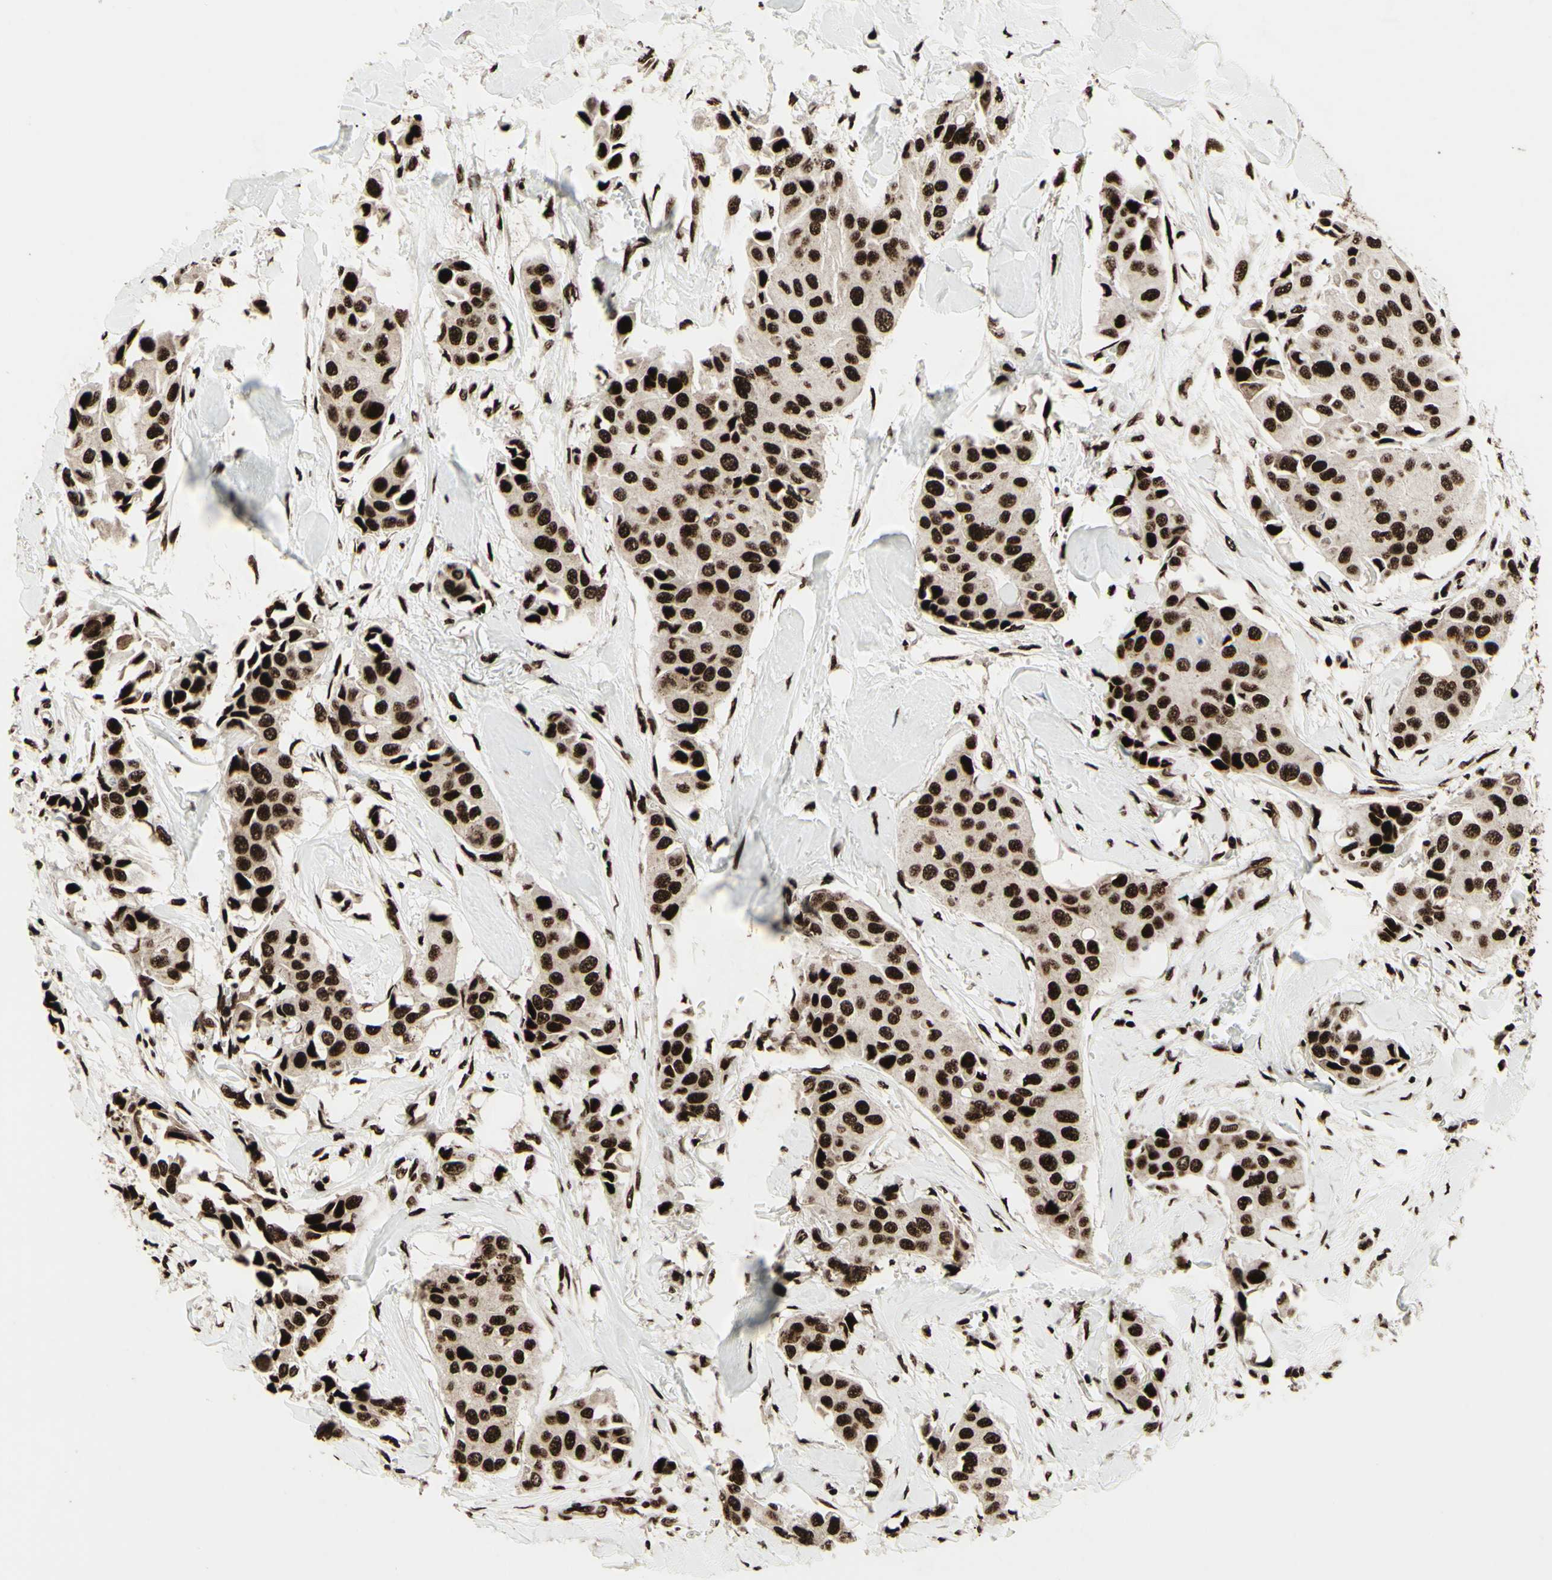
{"staining": {"intensity": "strong", "quantity": ">75%", "location": "nuclear"}, "tissue": "breast cancer", "cell_type": "Tumor cells", "image_type": "cancer", "snomed": [{"axis": "morphology", "description": "Duct carcinoma"}, {"axis": "topography", "description": "Breast"}], "caption": "IHC micrograph of intraductal carcinoma (breast) stained for a protein (brown), which shows high levels of strong nuclear staining in about >75% of tumor cells.", "gene": "U2AF2", "patient": {"sex": "female", "age": 80}}